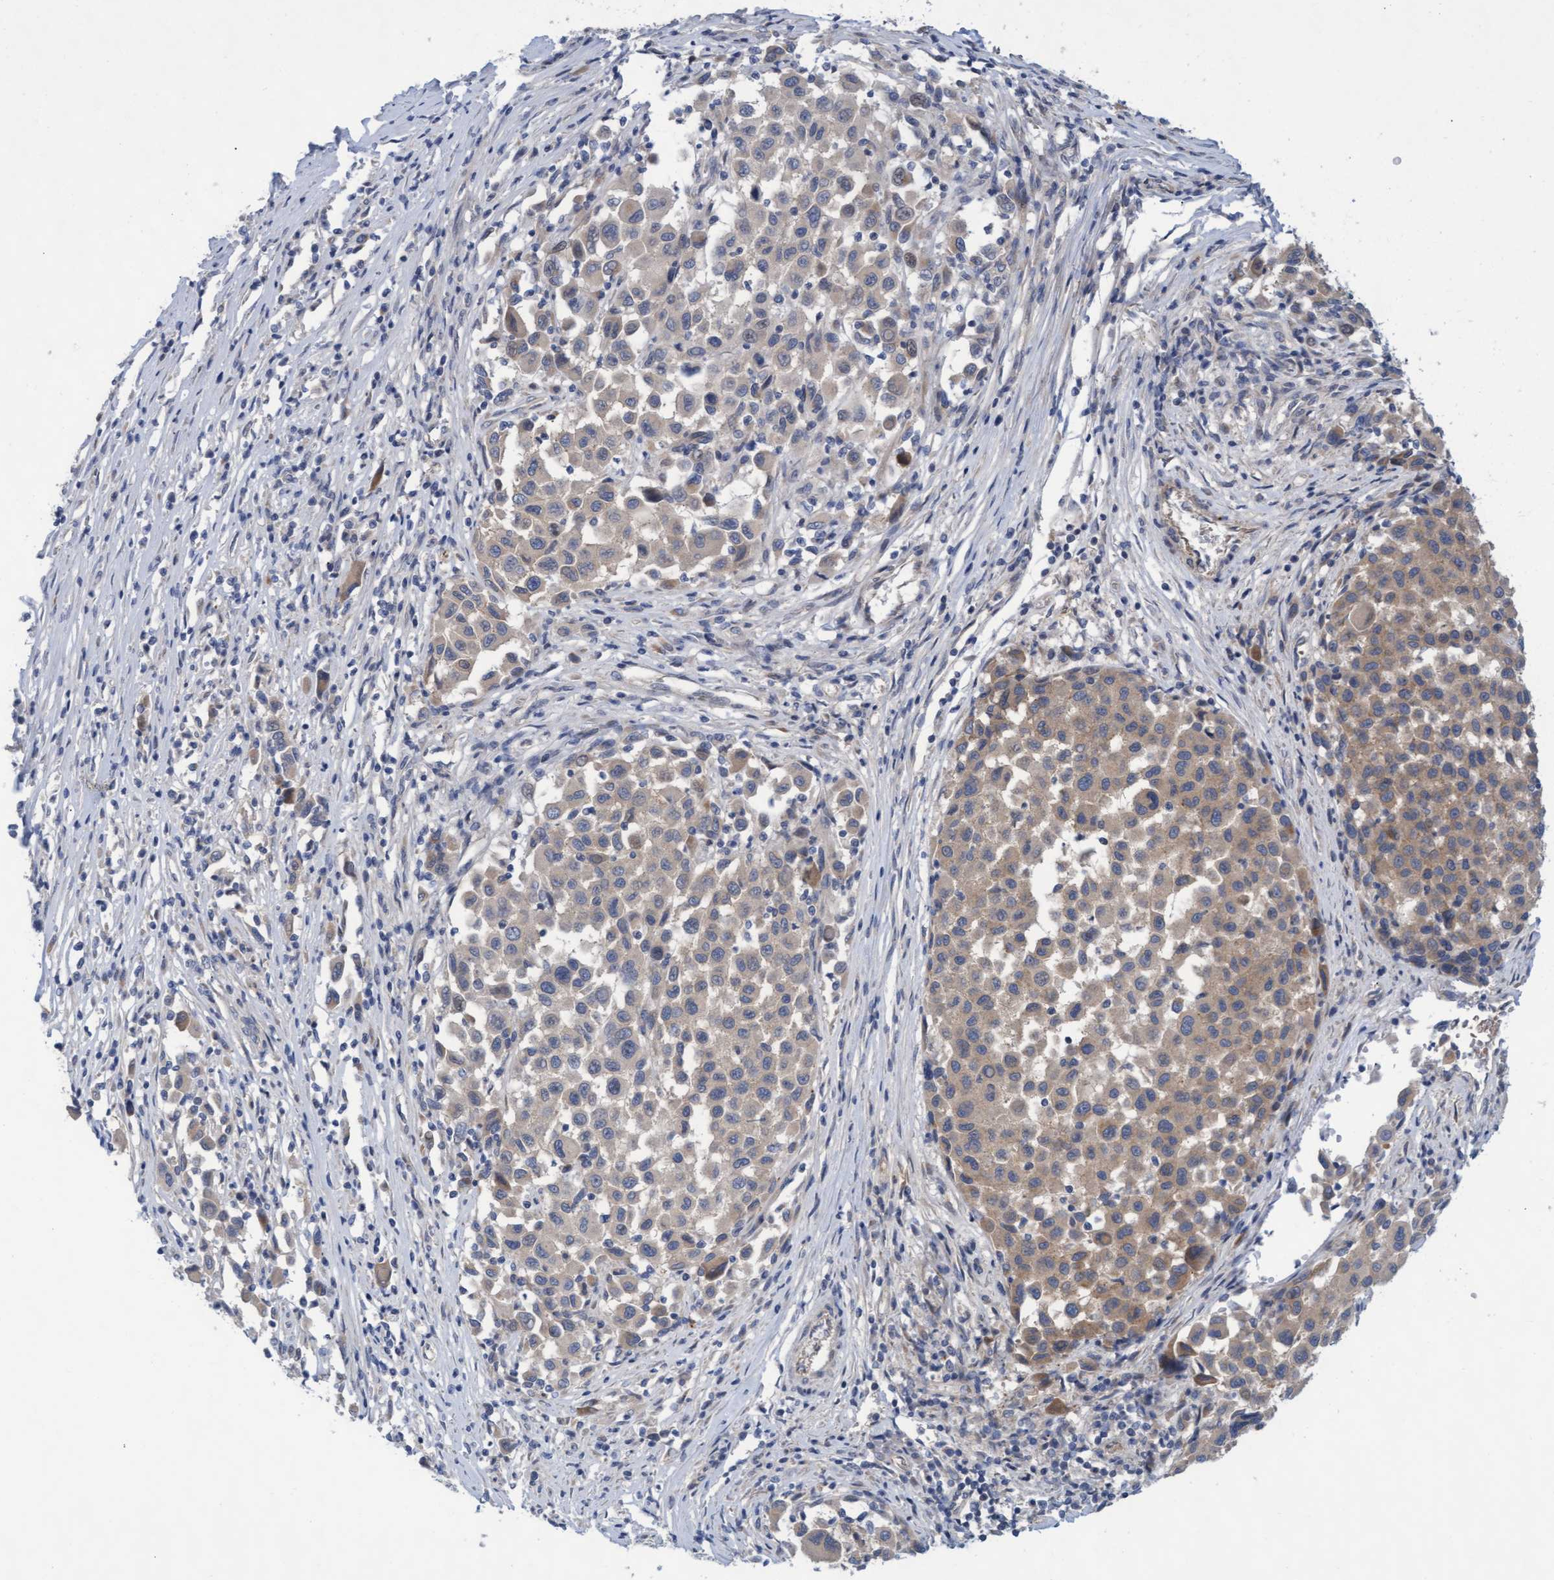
{"staining": {"intensity": "weak", "quantity": ">75%", "location": "cytoplasmic/membranous"}, "tissue": "melanoma", "cell_type": "Tumor cells", "image_type": "cancer", "snomed": [{"axis": "morphology", "description": "Malignant melanoma, Metastatic site"}, {"axis": "topography", "description": "Lymph node"}], "caption": "DAB immunohistochemical staining of melanoma exhibits weak cytoplasmic/membranous protein positivity in about >75% of tumor cells.", "gene": "ABCF2", "patient": {"sex": "male", "age": 61}}